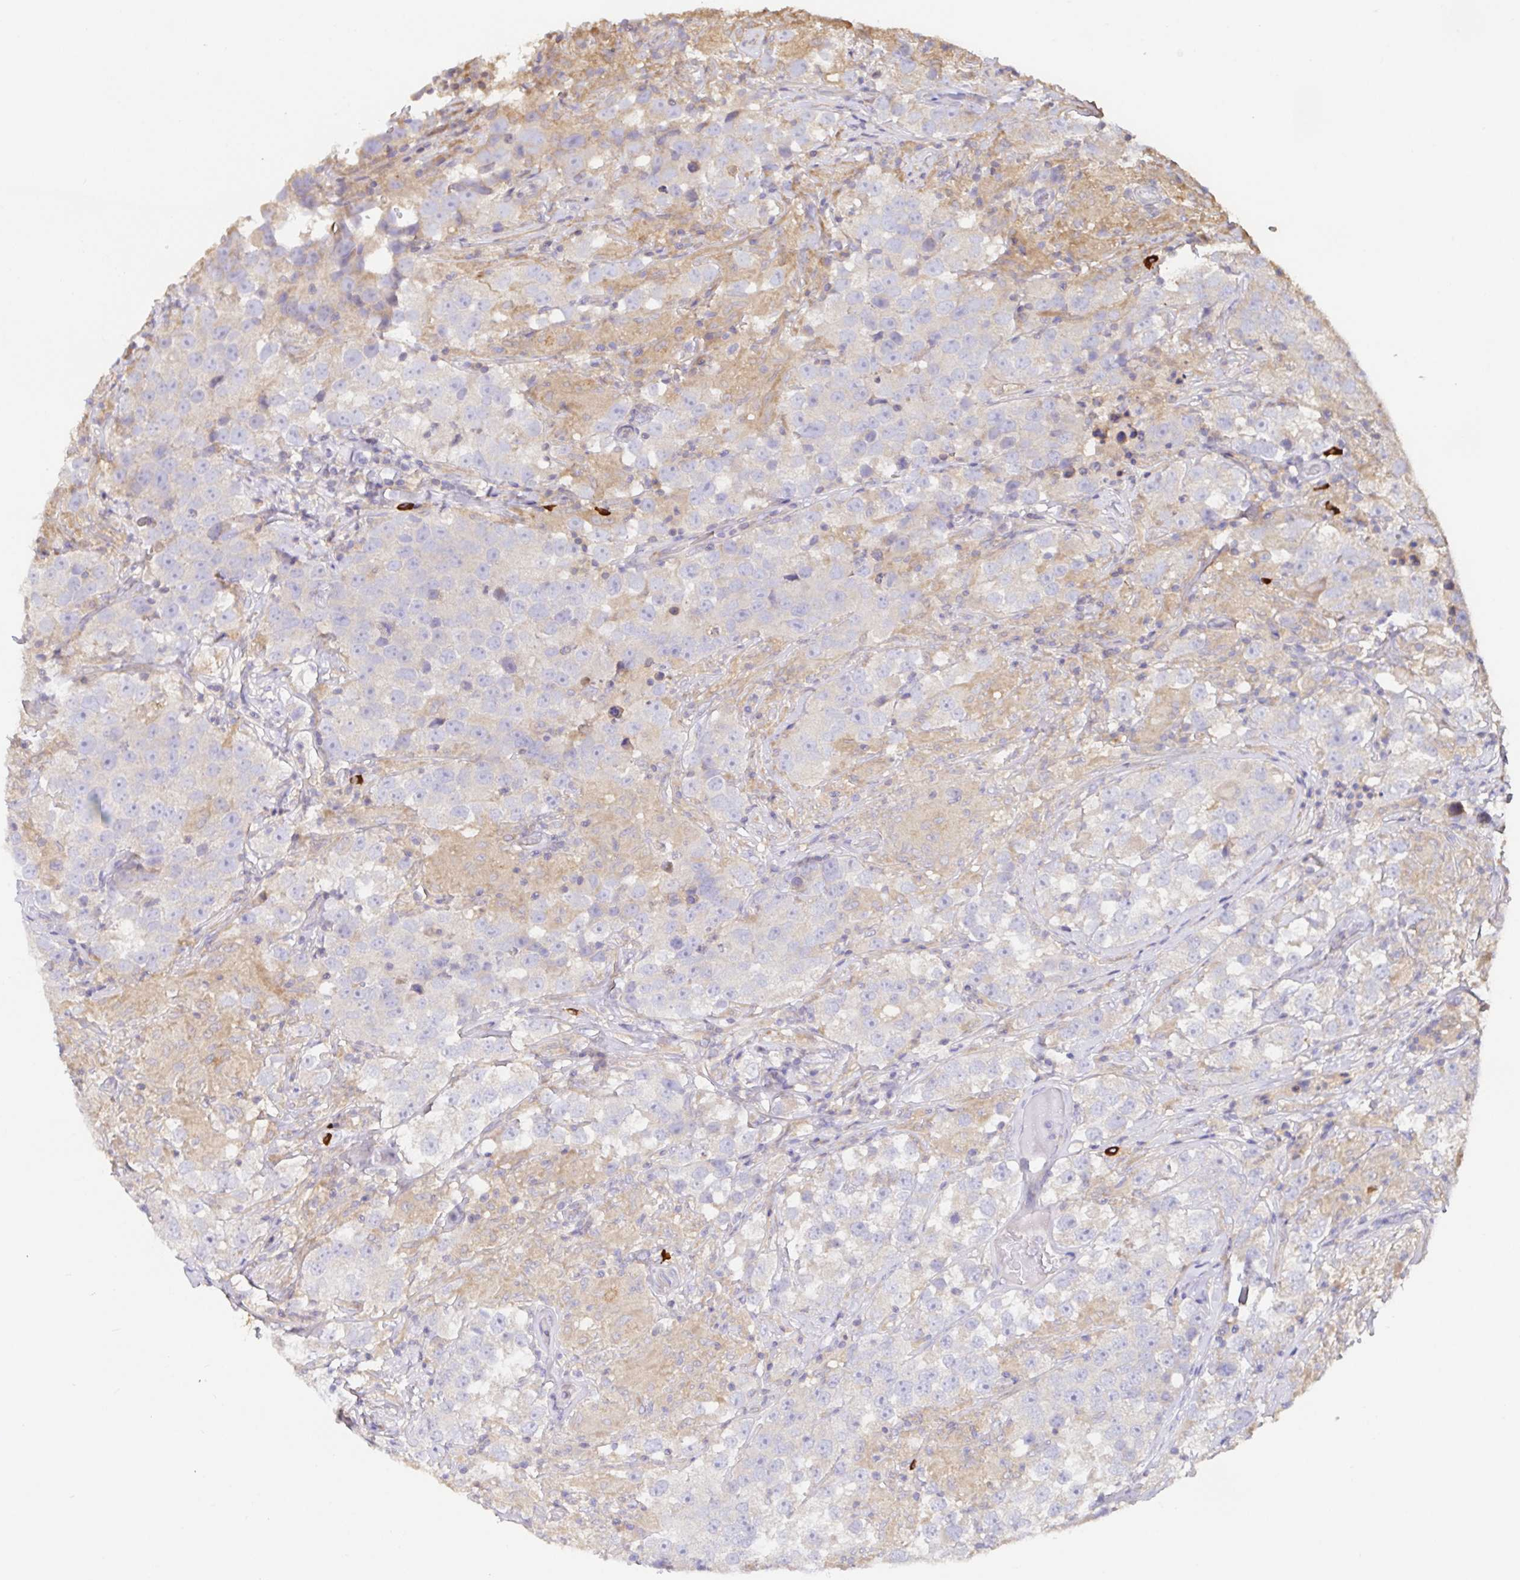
{"staining": {"intensity": "negative", "quantity": "none", "location": "none"}, "tissue": "testis cancer", "cell_type": "Tumor cells", "image_type": "cancer", "snomed": [{"axis": "morphology", "description": "Seminoma, NOS"}, {"axis": "topography", "description": "Testis"}], "caption": "Tumor cells show no significant protein positivity in seminoma (testis).", "gene": "HAGH", "patient": {"sex": "male", "age": 46}}